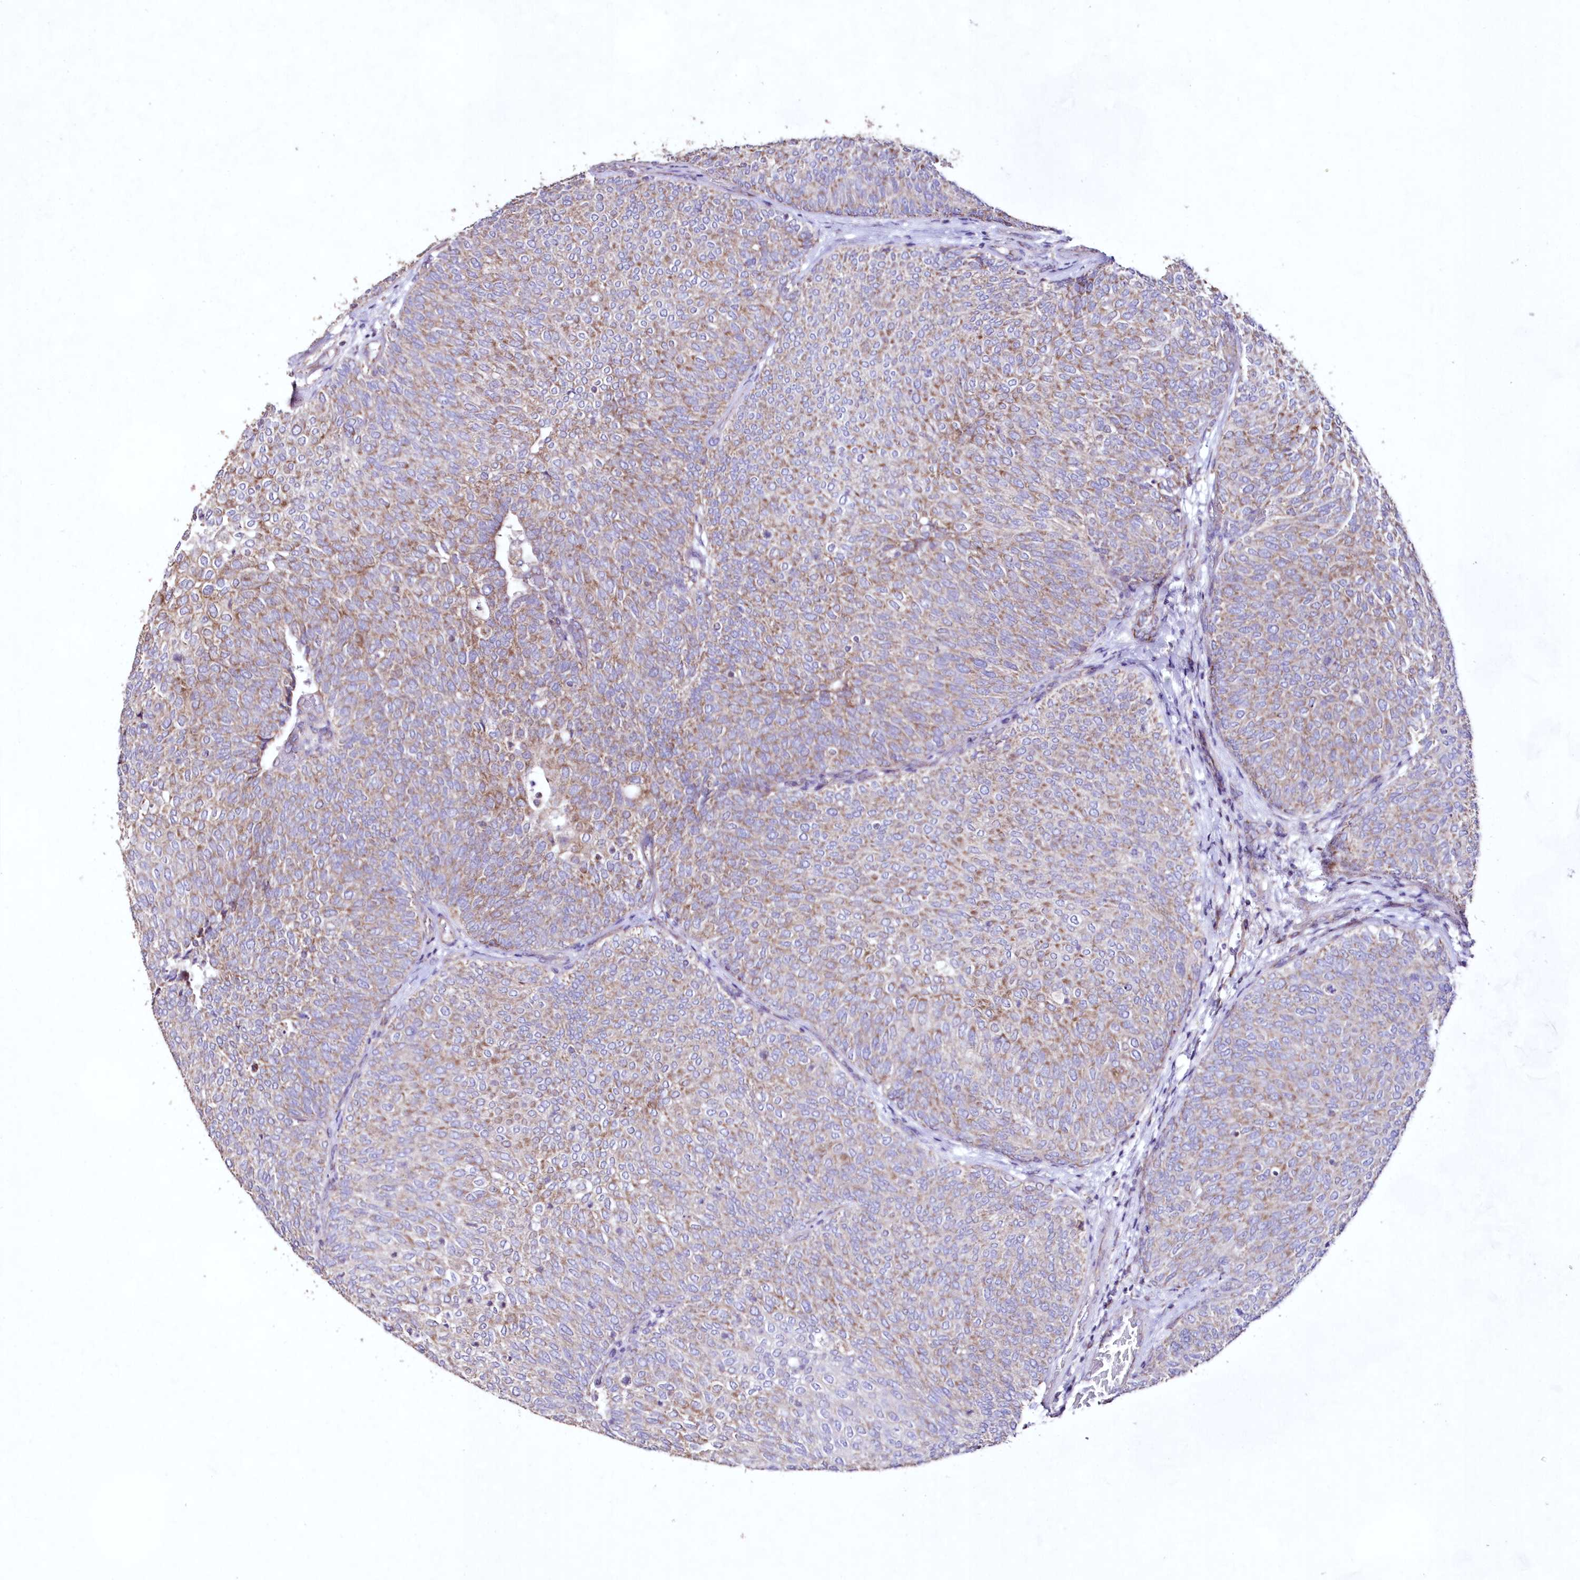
{"staining": {"intensity": "moderate", "quantity": ">75%", "location": "cytoplasmic/membranous"}, "tissue": "urothelial cancer", "cell_type": "Tumor cells", "image_type": "cancer", "snomed": [{"axis": "morphology", "description": "Urothelial carcinoma, Low grade"}, {"axis": "topography", "description": "Urinary bladder"}], "caption": "Urothelial cancer stained with DAB (3,3'-diaminobenzidine) IHC demonstrates medium levels of moderate cytoplasmic/membranous staining in about >75% of tumor cells. The staining is performed using DAB (3,3'-diaminobenzidine) brown chromogen to label protein expression. The nuclei are counter-stained blue using hematoxylin.", "gene": "HADHB", "patient": {"sex": "female", "age": 79}}